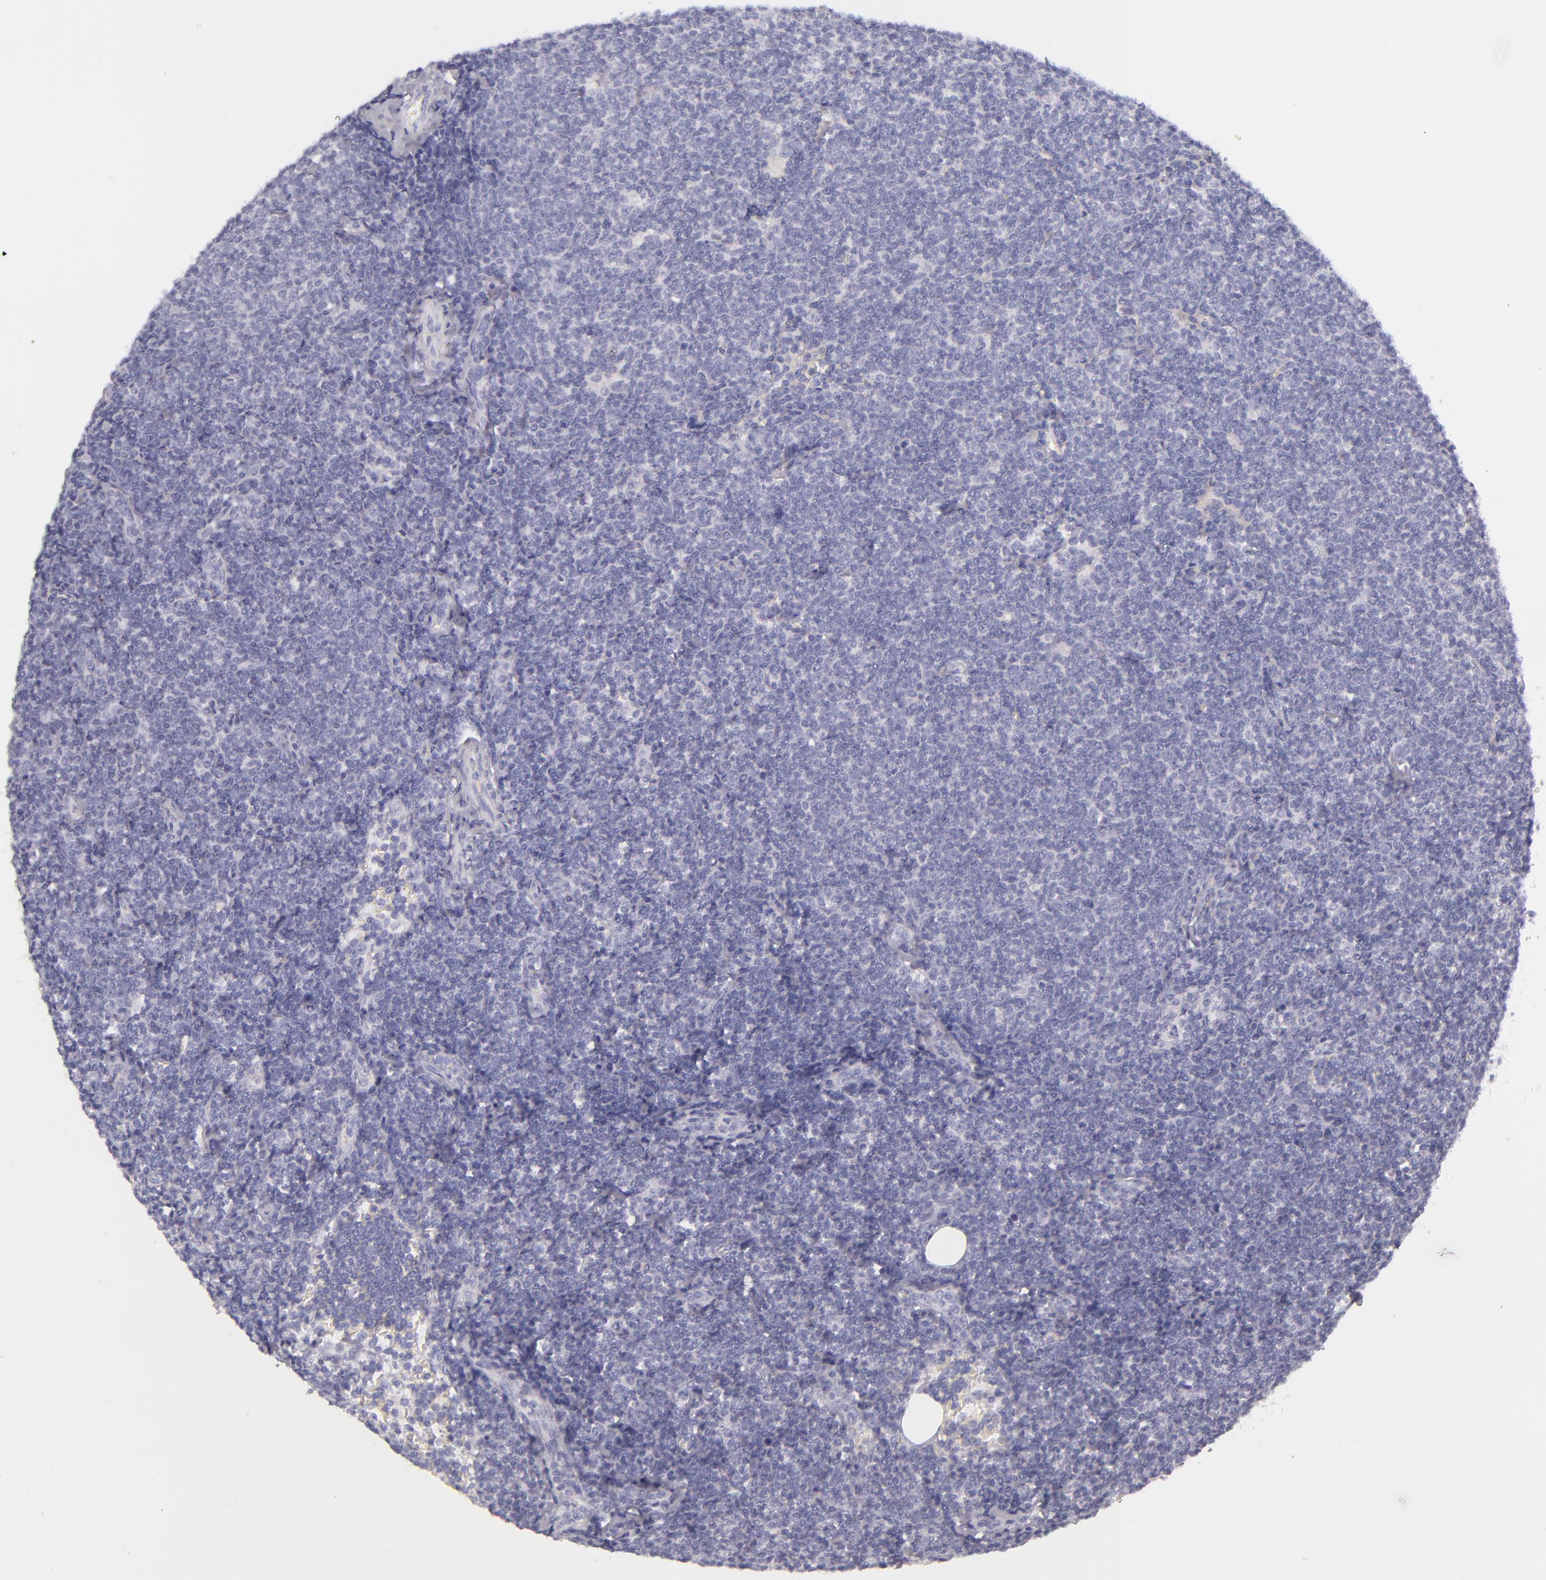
{"staining": {"intensity": "negative", "quantity": "none", "location": "none"}, "tissue": "lymphoma", "cell_type": "Tumor cells", "image_type": "cancer", "snomed": [{"axis": "morphology", "description": "Malignant lymphoma, non-Hodgkin's type, Low grade"}, {"axis": "topography", "description": "Lymph node"}], "caption": "This photomicrograph is of malignant lymphoma, non-Hodgkin's type (low-grade) stained with IHC to label a protein in brown with the nuclei are counter-stained blue. There is no positivity in tumor cells.", "gene": "INA", "patient": {"sex": "male", "age": 65}}